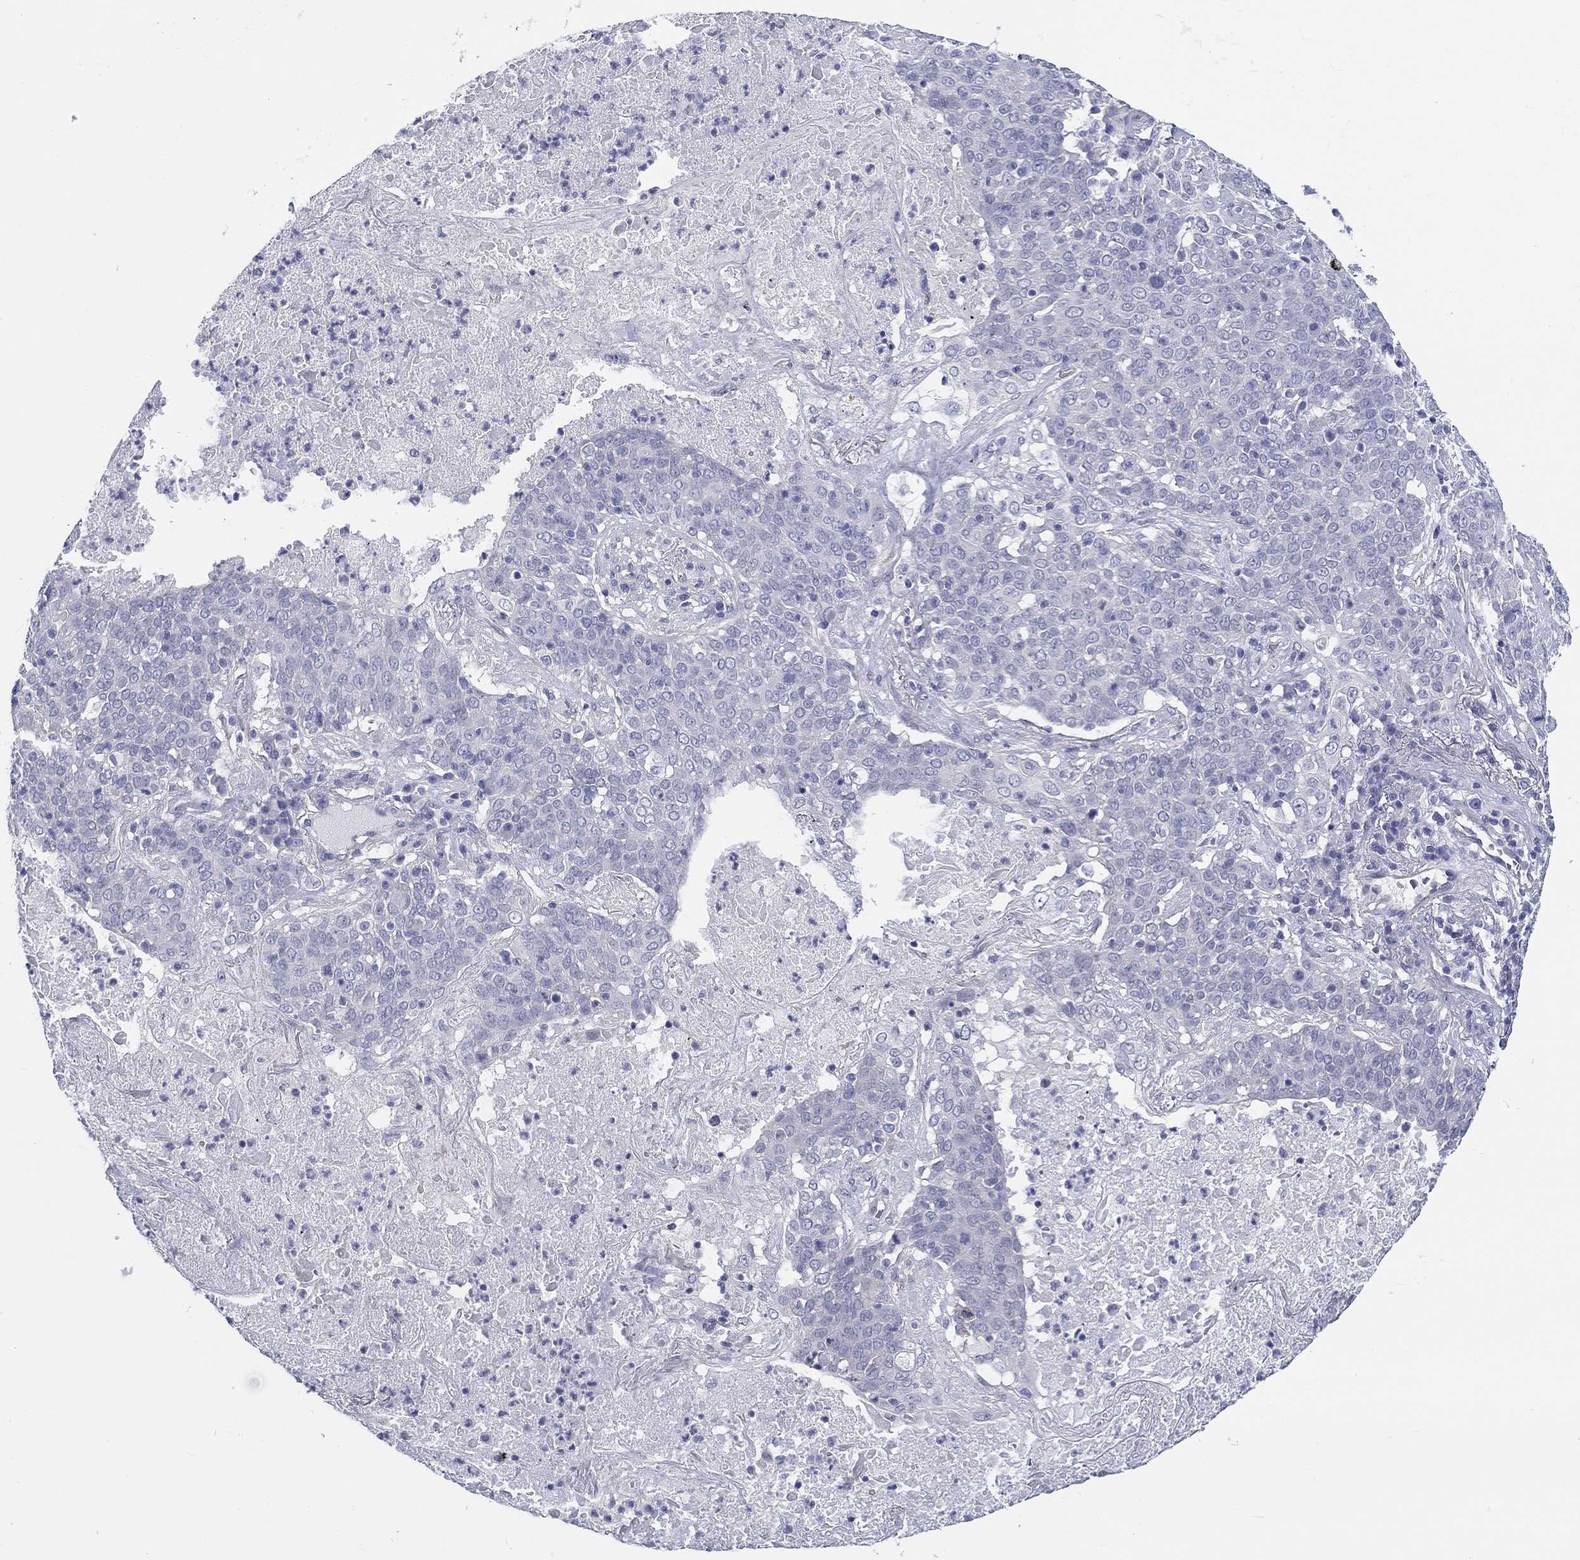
{"staining": {"intensity": "negative", "quantity": "none", "location": "none"}, "tissue": "lung cancer", "cell_type": "Tumor cells", "image_type": "cancer", "snomed": [{"axis": "morphology", "description": "Squamous cell carcinoma, NOS"}, {"axis": "topography", "description": "Lung"}], "caption": "DAB immunohistochemical staining of human squamous cell carcinoma (lung) exhibits no significant staining in tumor cells.", "gene": "CRYGD", "patient": {"sex": "male", "age": 82}}